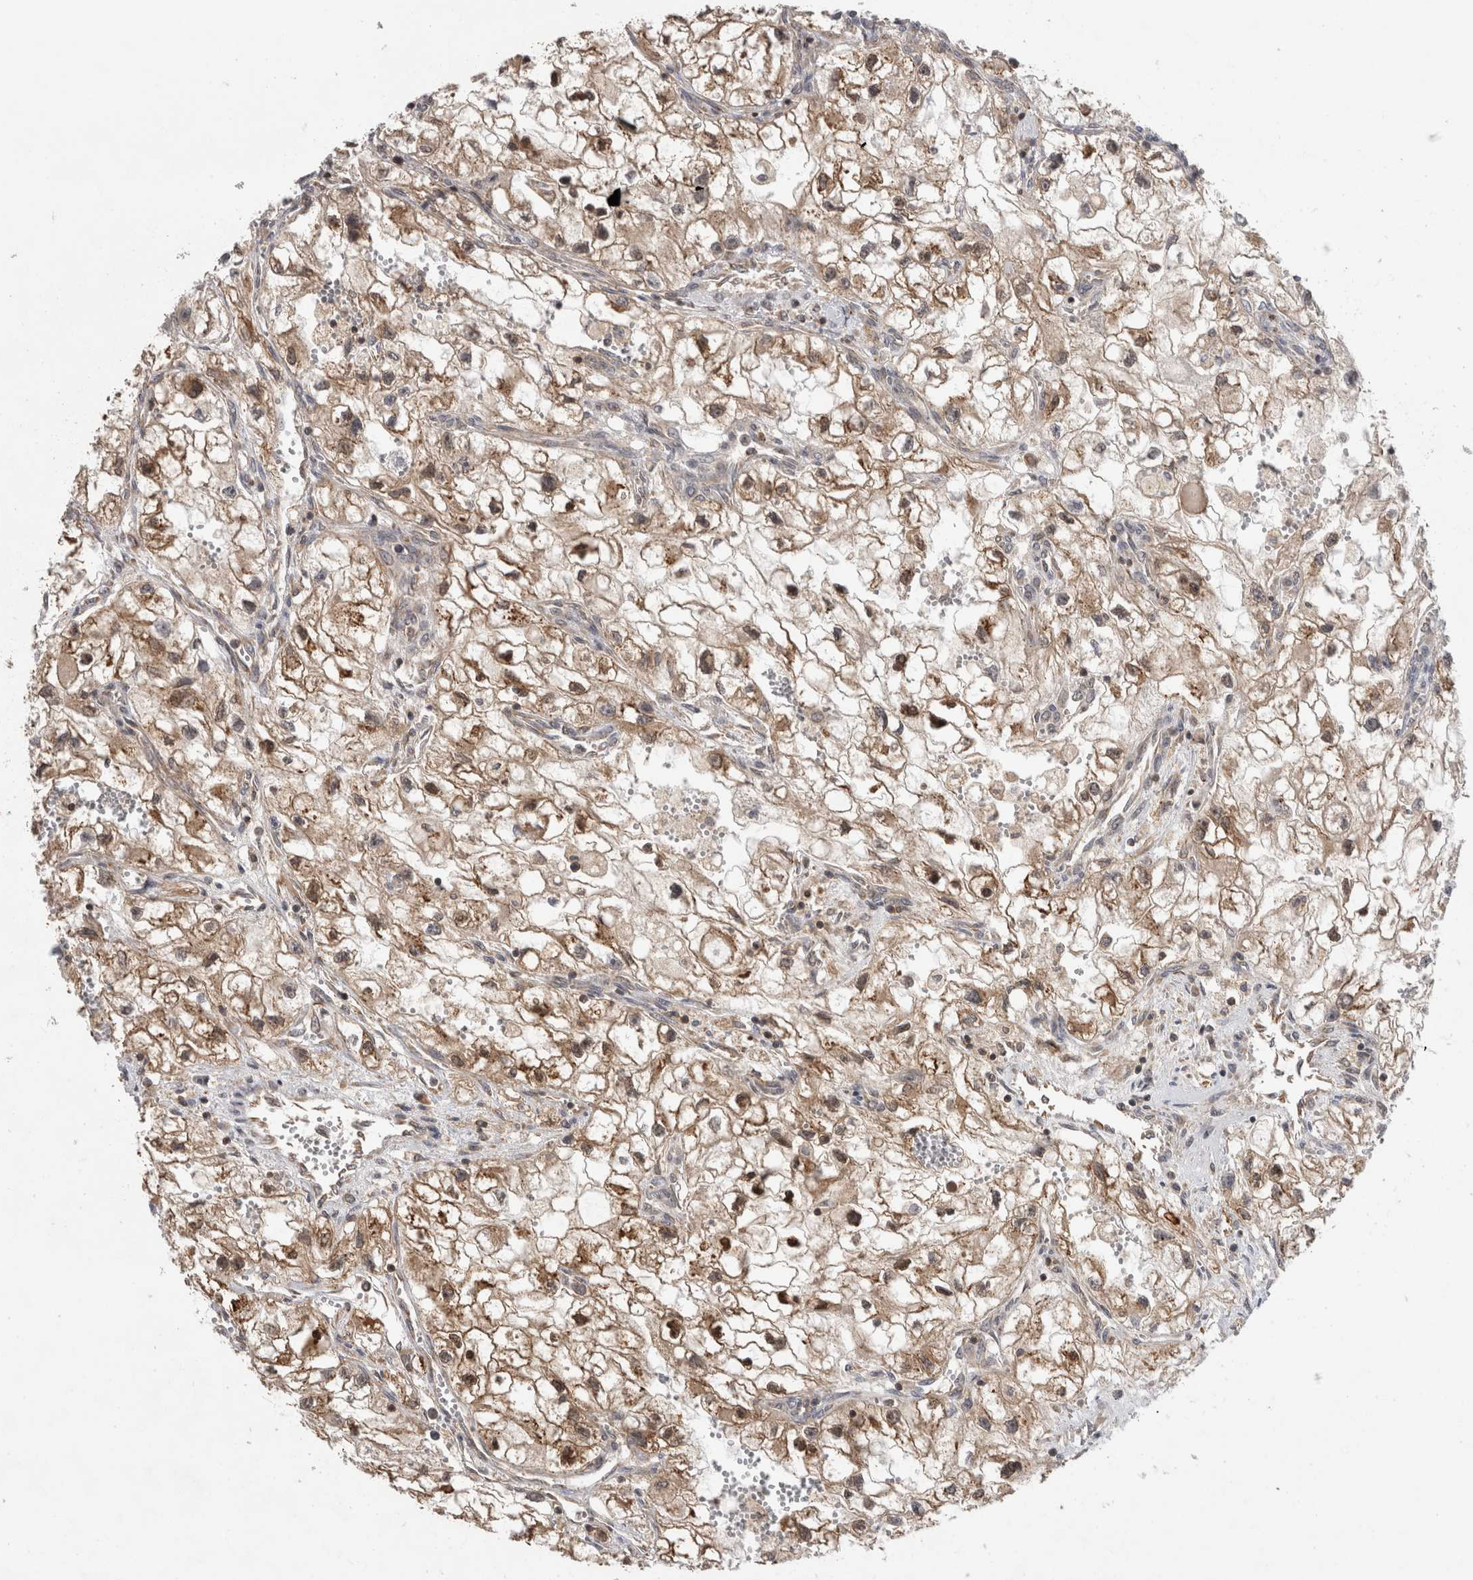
{"staining": {"intensity": "moderate", "quantity": ">75%", "location": "cytoplasmic/membranous,nuclear"}, "tissue": "renal cancer", "cell_type": "Tumor cells", "image_type": "cancer", "snomed": [{"axis": "morphology", "description": "Adenocarcinoma, NOS"}, {"axis": "topography", "description": "Kidney"}], "caption": "There is medium levels of moderate cytoplasmic/membranous and nuclear positivity in tumor cells of renal cancer (adenocarcinoma), as demonstrated by immunohistochemical staining (brown color).", "gene": "PARP6", "patient": {"sex": "female", "age": 70}}